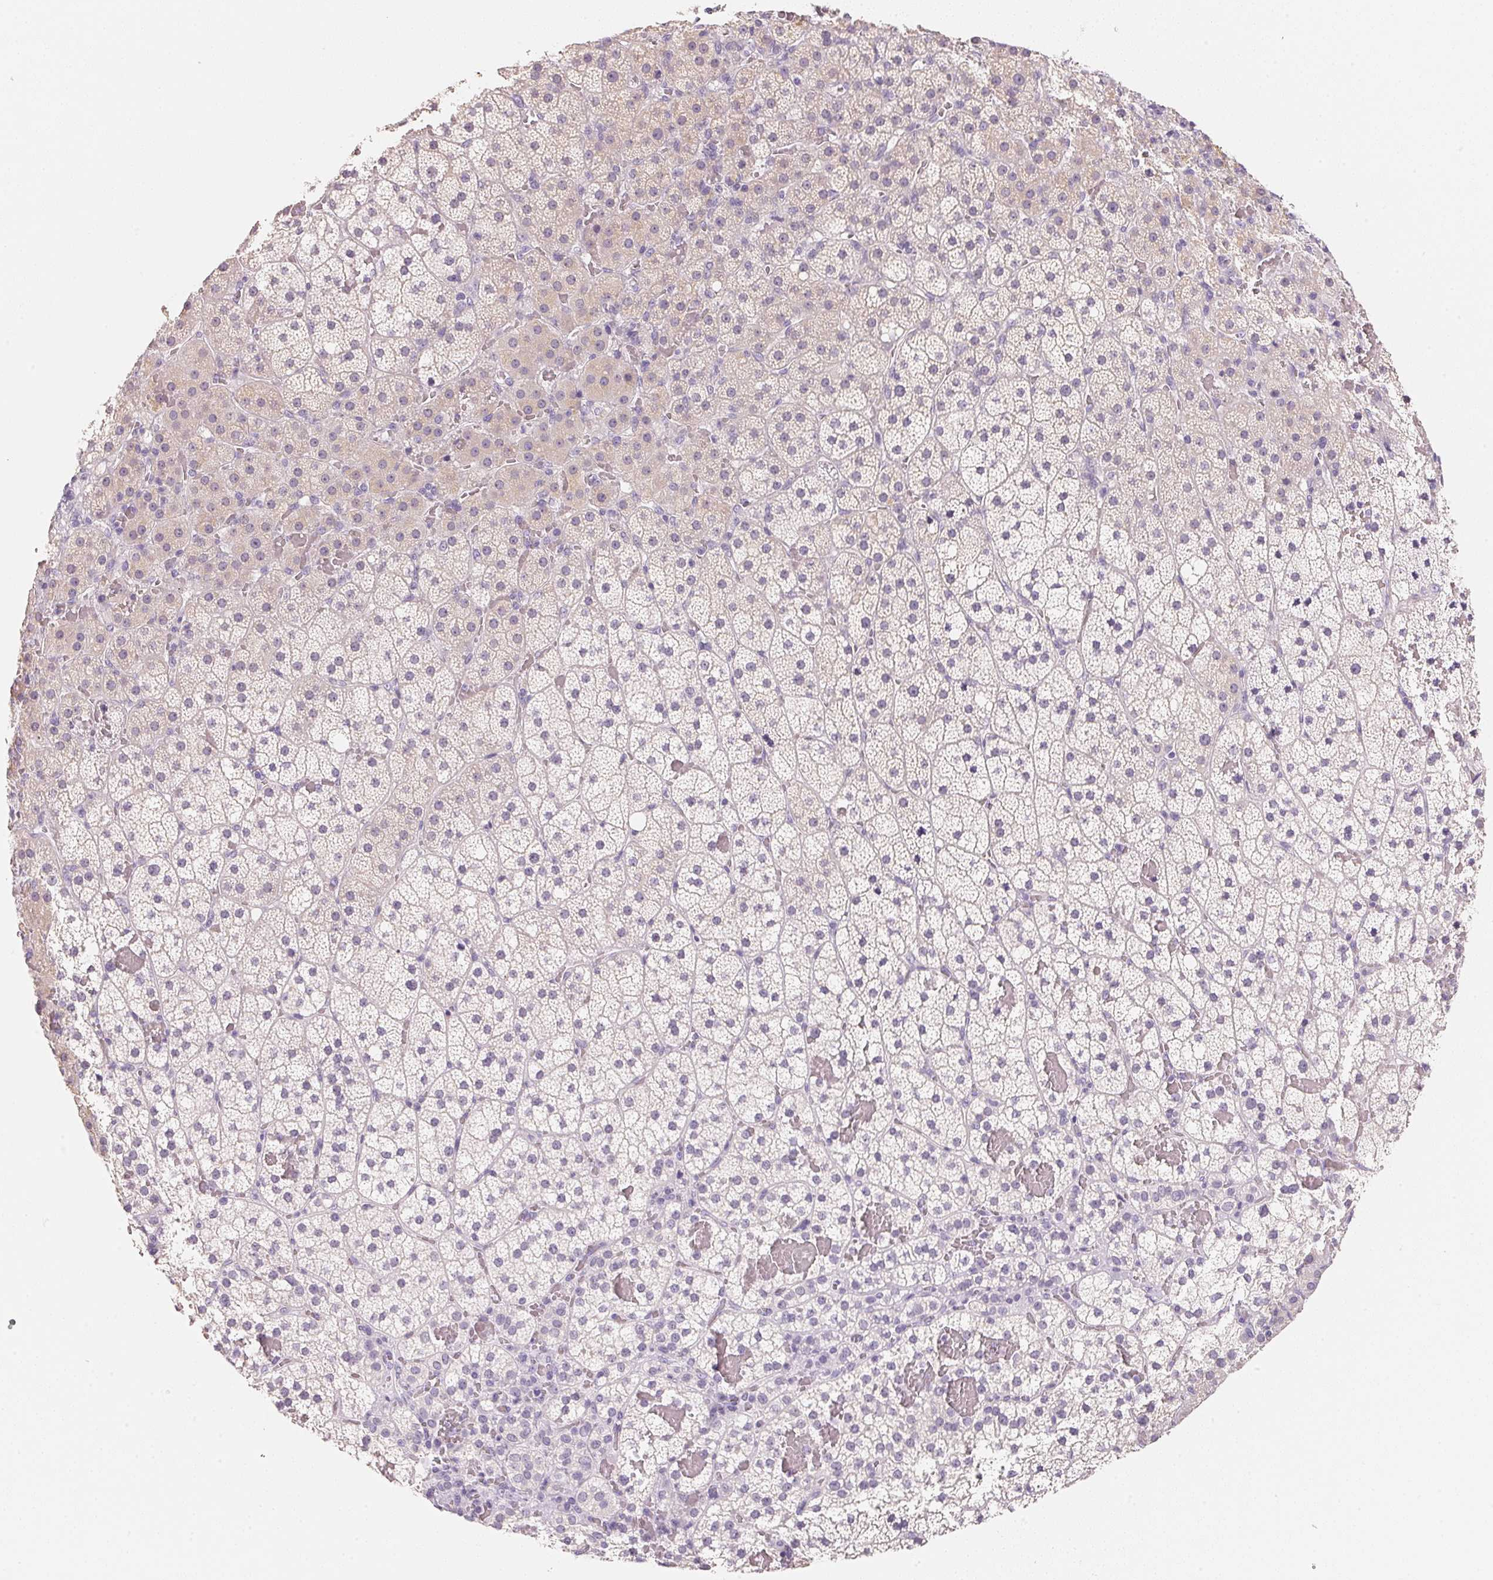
{"staining": {"intensity": "weak", "quantity": "<25%", "location": "cytoplasmic/membranous"}, "tissue": "adrenal gland", "cell_type": "Glandular cells", "image_type": "normal", "snomed": [{"axis": "morphology", "description": "Normal tissue, NOS"}, {"axis": "topography", "description": "Adrenal gland"}], "caption": "DAB (3,3'-diaminobenzidine) immunohistochemical staining of unremarkable adrenal gland exhibits no significant expression in glandular cells. (Immunohistochemistry, brightfield microscopy, high magnification).", "gene": "ACP3", "patient": {"sex": "male", "age": 53}}